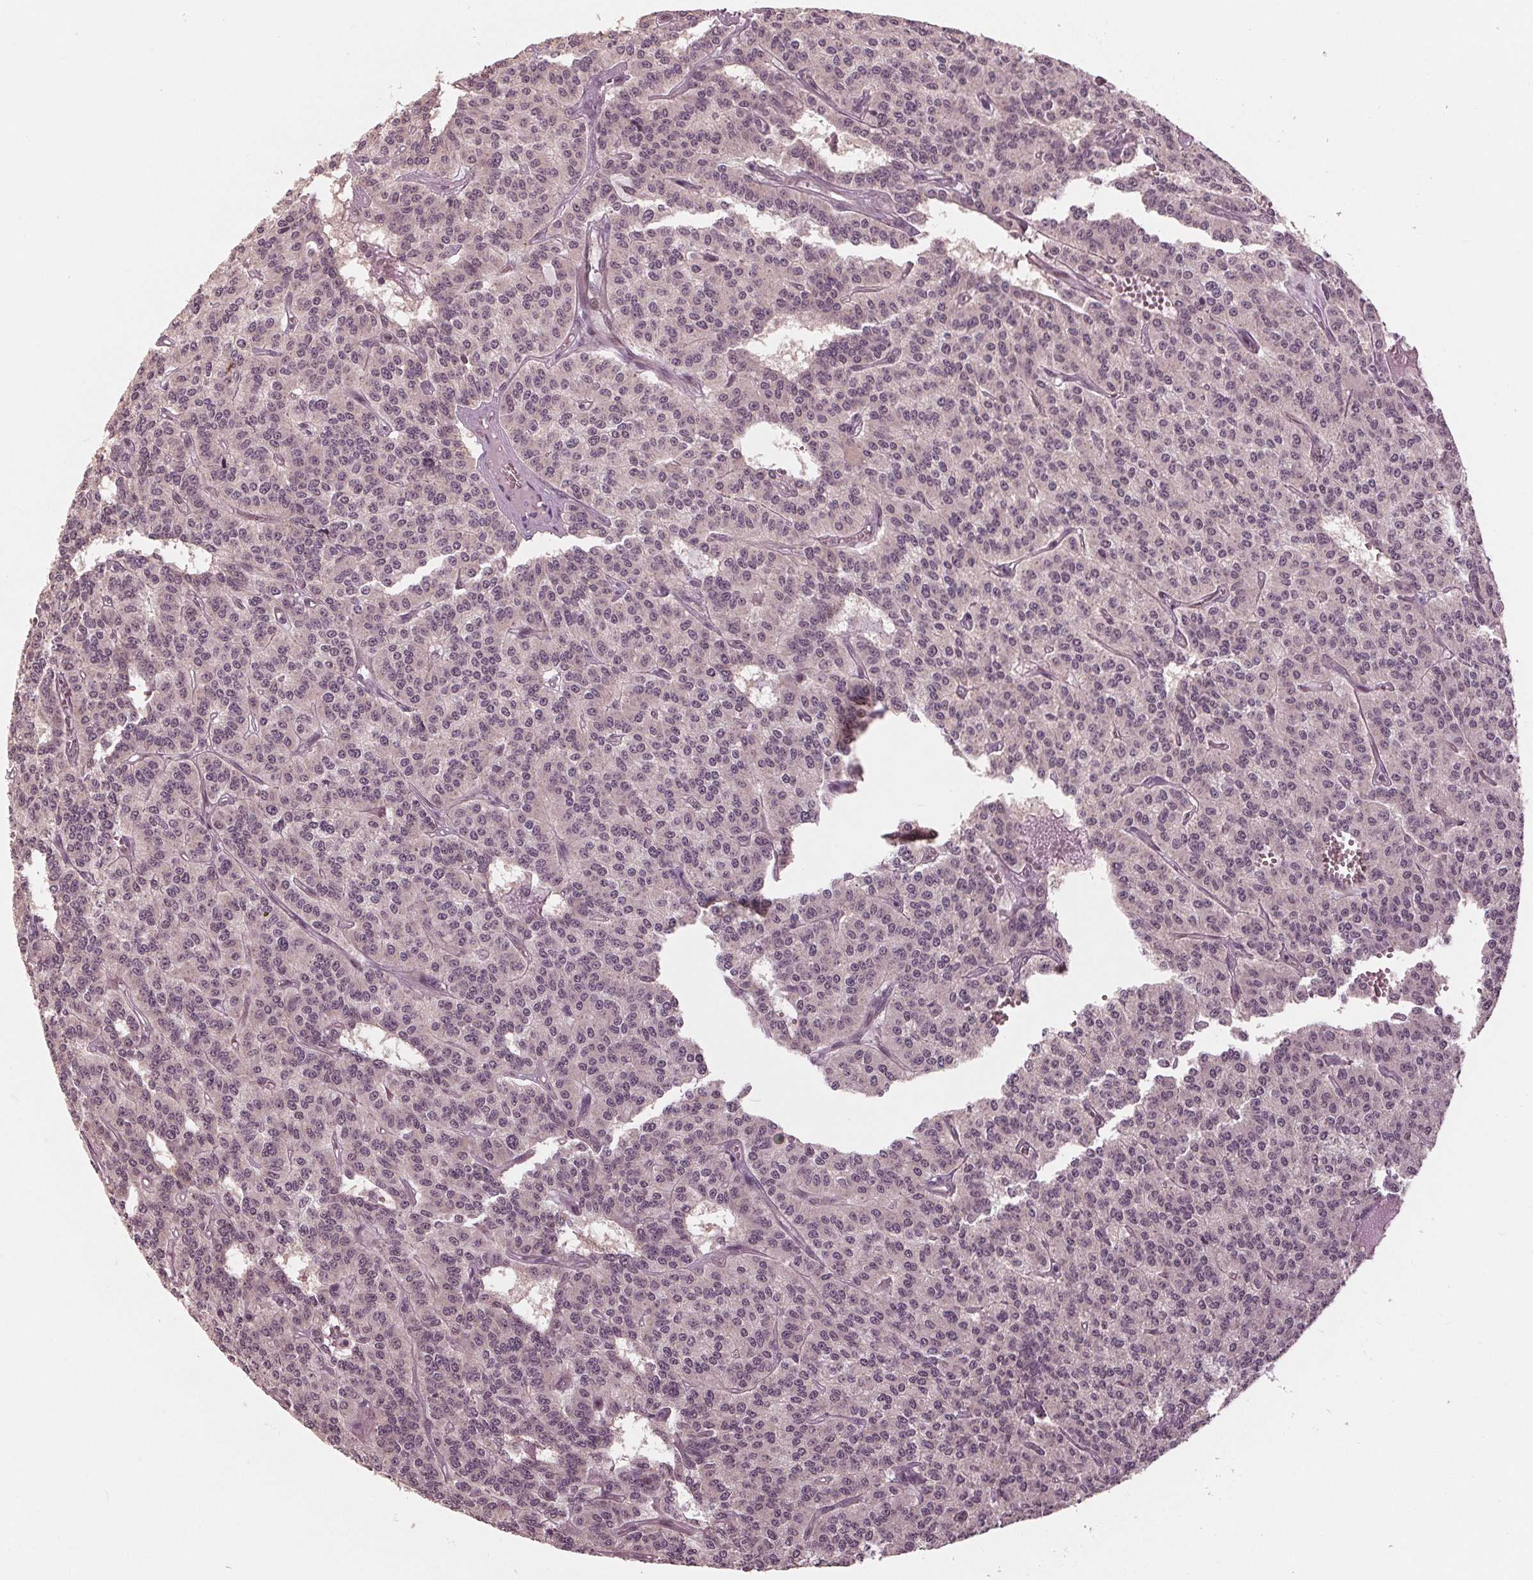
{"staining": {"intensity": "negative", "quantity": "none", "location": "none"}, "tissue": "carcinoid", "cell_type": "Tumor cells", "image_type": "cancer", "snomed": [{"axis": "morphology", "description": "Carcinoid, malignant, NOS"}, {"axis": "topography", "description": "Lung"}], "caption": "The histopathology image exhibits no staining of tumor cells in carcinoid. (DAB (3,3'-diaminobenzidine) immunohistochemistry (IHC) with hematoxylin counter stain).", "gene": "ZNF471", "patient": {"sex": "female", "age": 71}}